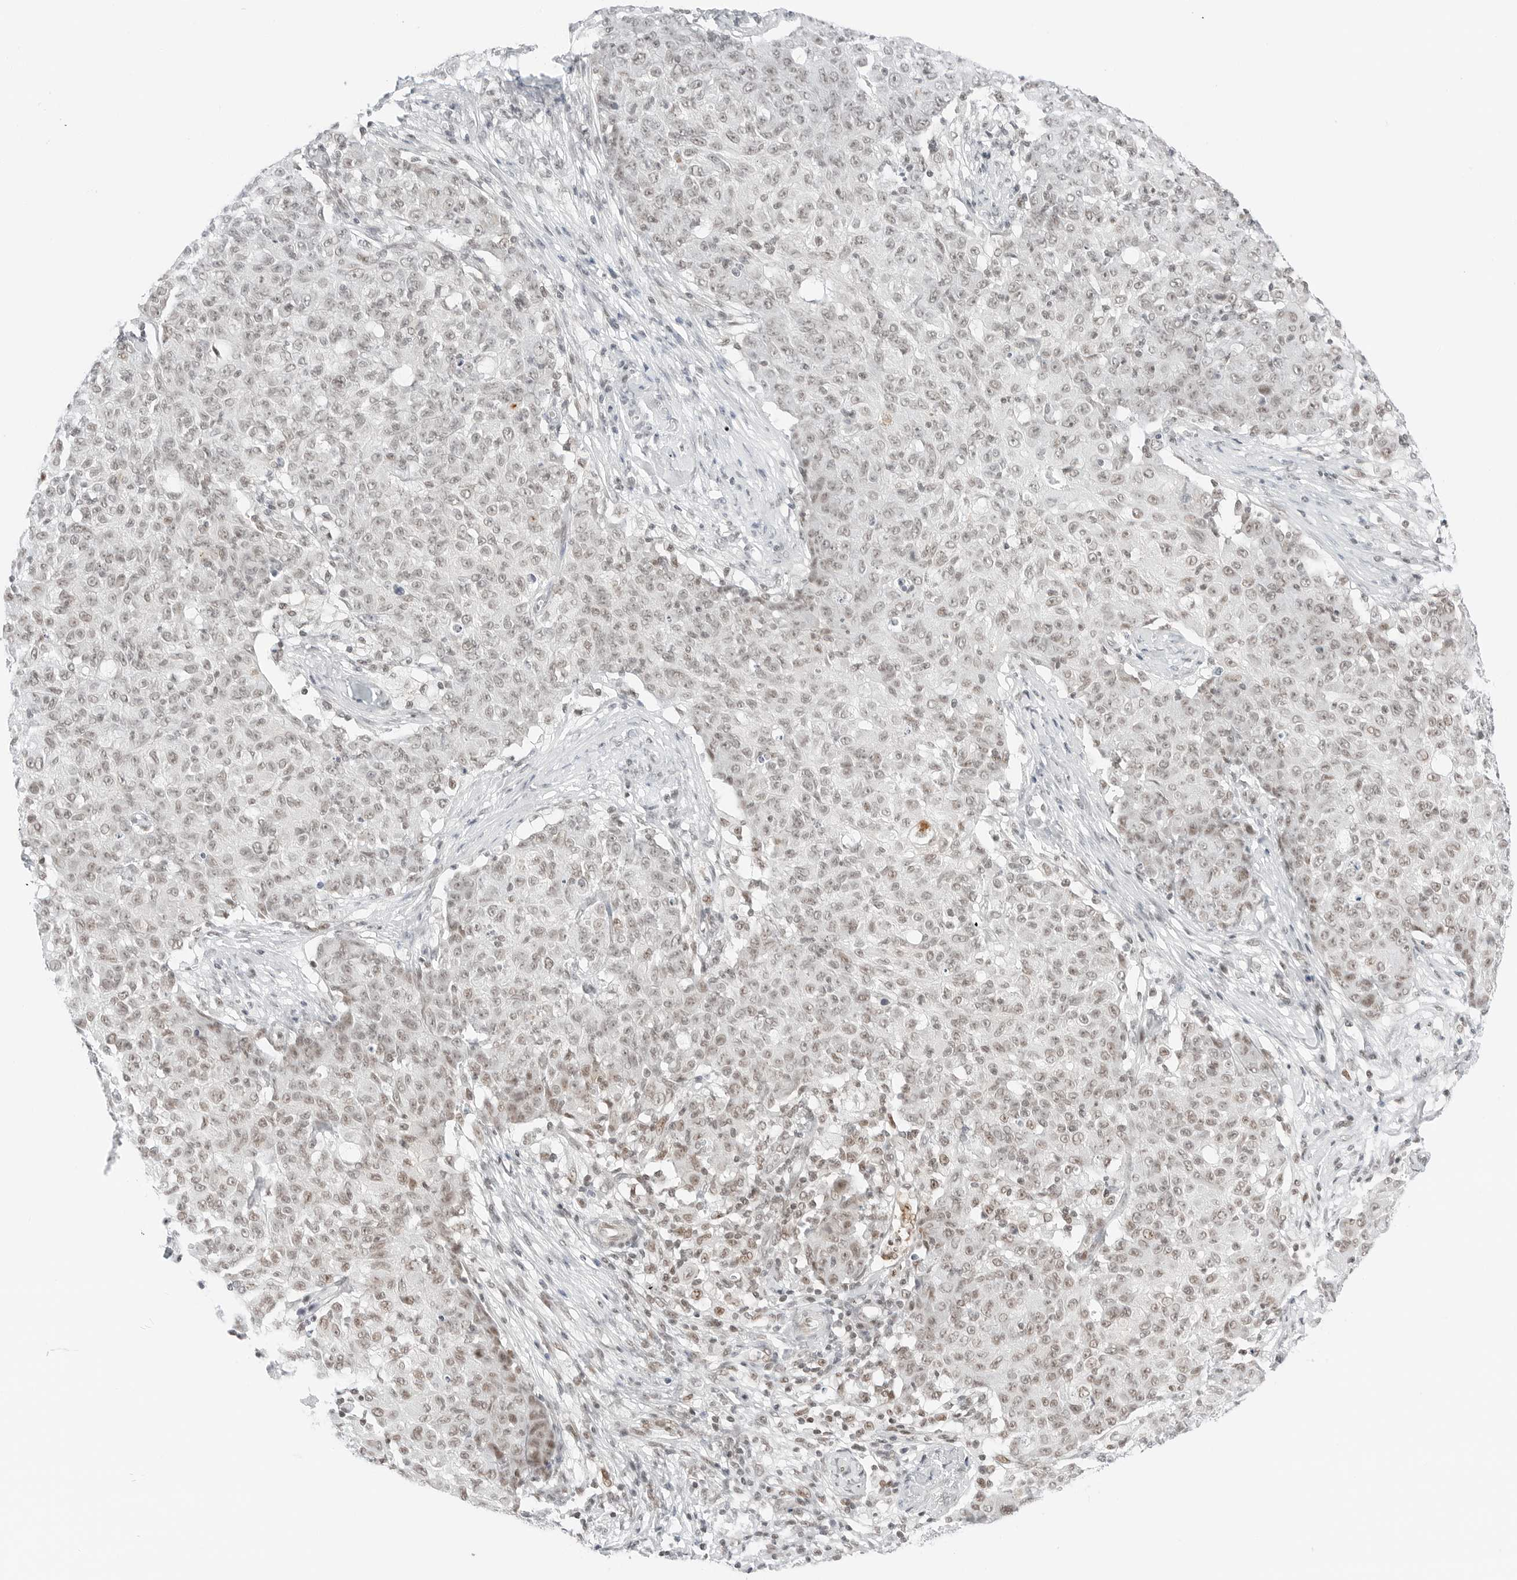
{"staining": {"intensity": "weak", "quantity": "25%-75%", "location": "nuclear"}, "tissue": "ovarian cancer", "cell_type": "Tumor cells", "image_type": "cancer", "snomed": [{"axis": "morphology", "description": "Carcinoma, endometroid"}, {"axis": "topography", "description": "Ovary"}], "caption": "Immunohistochemistry (IHC) (DAB (3,3'-diaminobenzidine)) staining of human ovarian endometroid carcinoma demonstrates weak nuclear protein expression in approximately 25%-75% of tumor cells.", "gene": "CRTC2", "patient": {"sex": "female", "age": 42}}